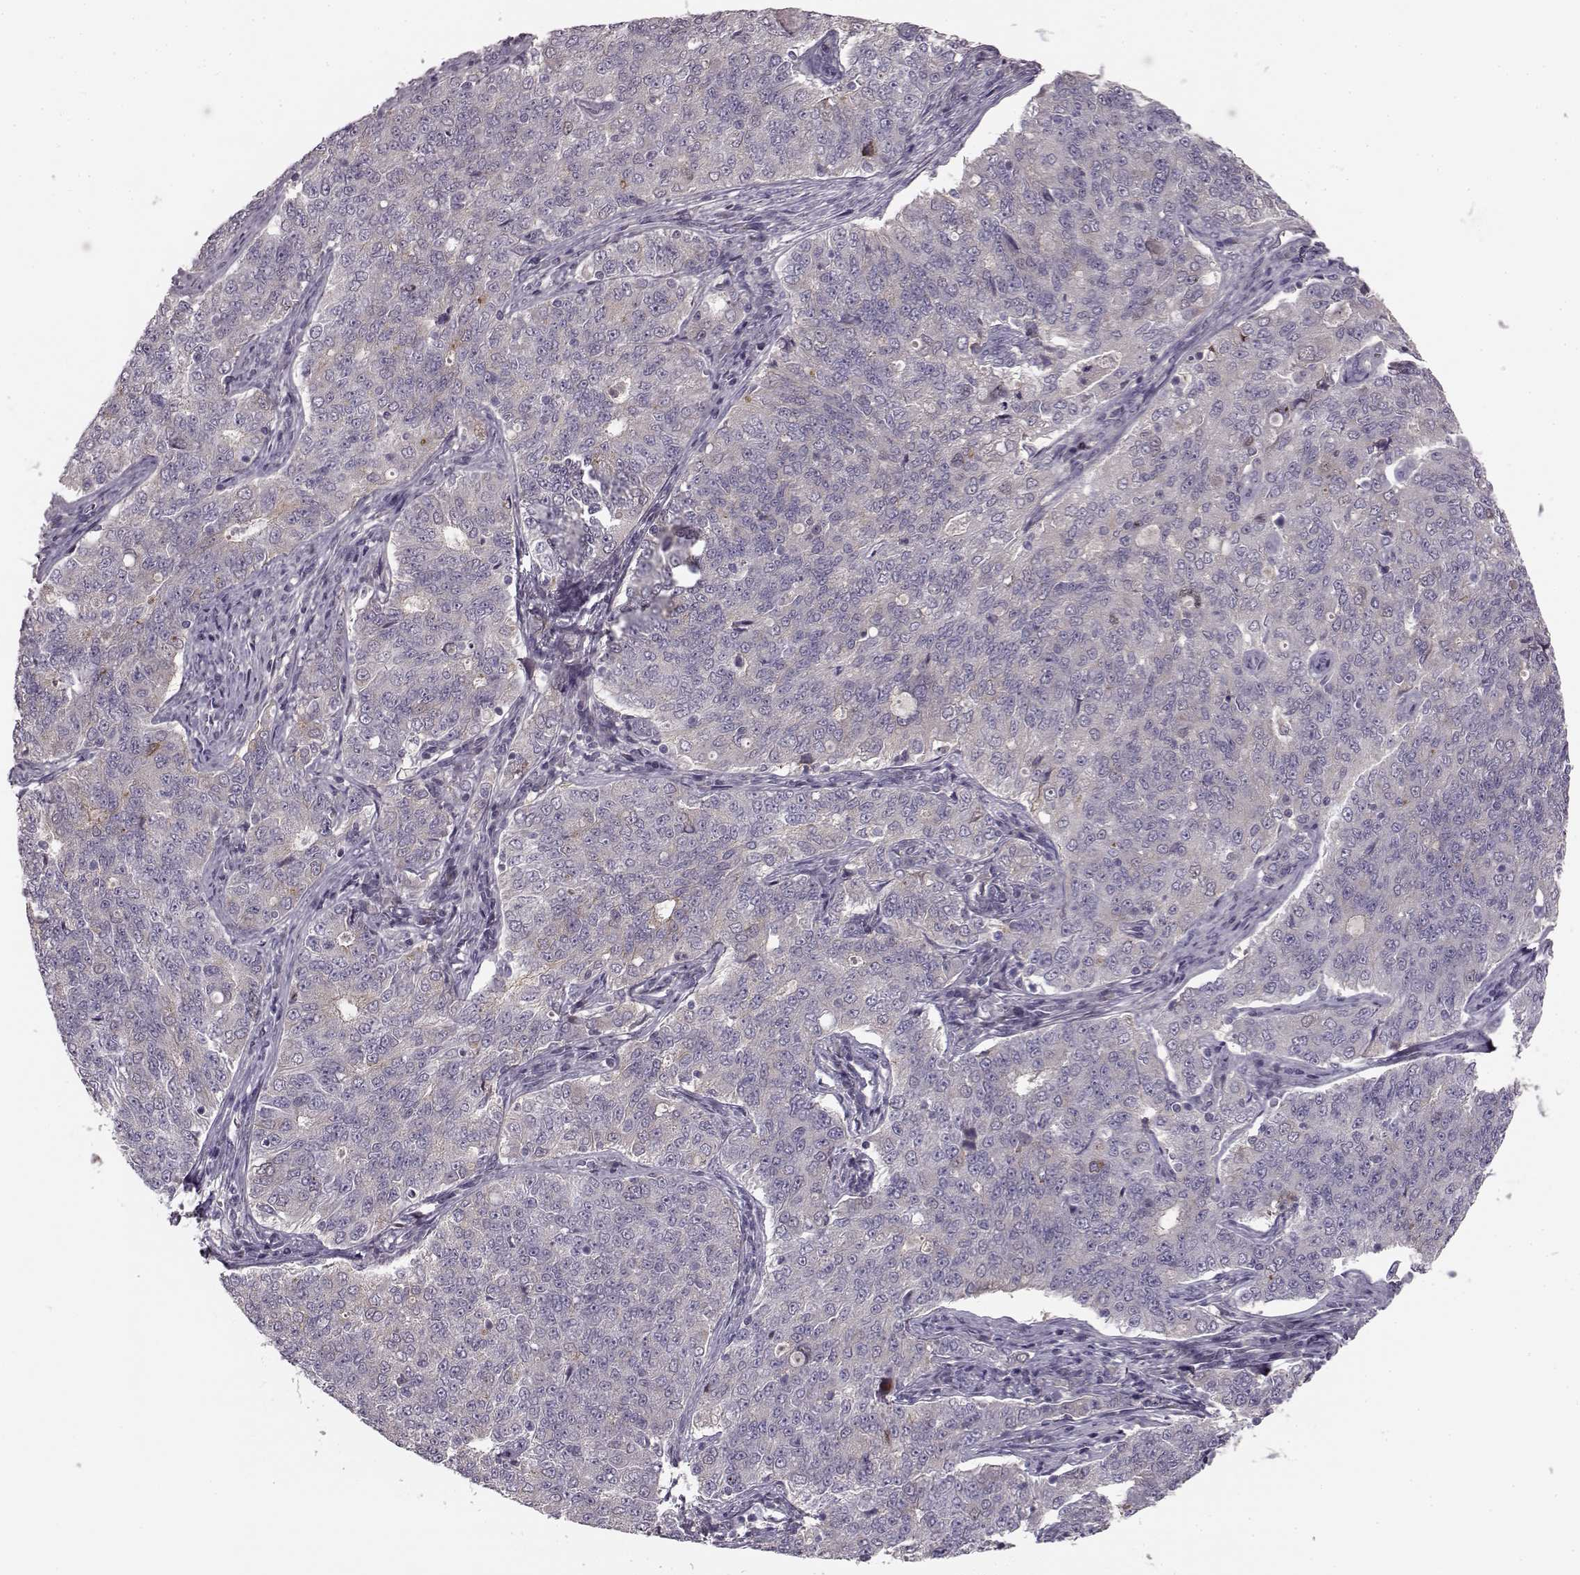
{"staining": {"intensity": "negative", "quantity": "none", "location": "none"}, "tissue": "endometrial cancer", "cell_type": "Tumor cells", "image_type": "cancer", "snomed": [{"axis": "morphology", "description": "Adenocarcinoma, NOS"}, {"axis": "topography", "description": "Endometrium"}], "caption": "DAB (3,3'-diaminobenzidine) immunohistochemical staining of human endometrial cancer (adenocarcinoma) reveals no significant positivity in tumor cells.", "gene": "MTR", "patient": {"sex": "female", "age": 43}}